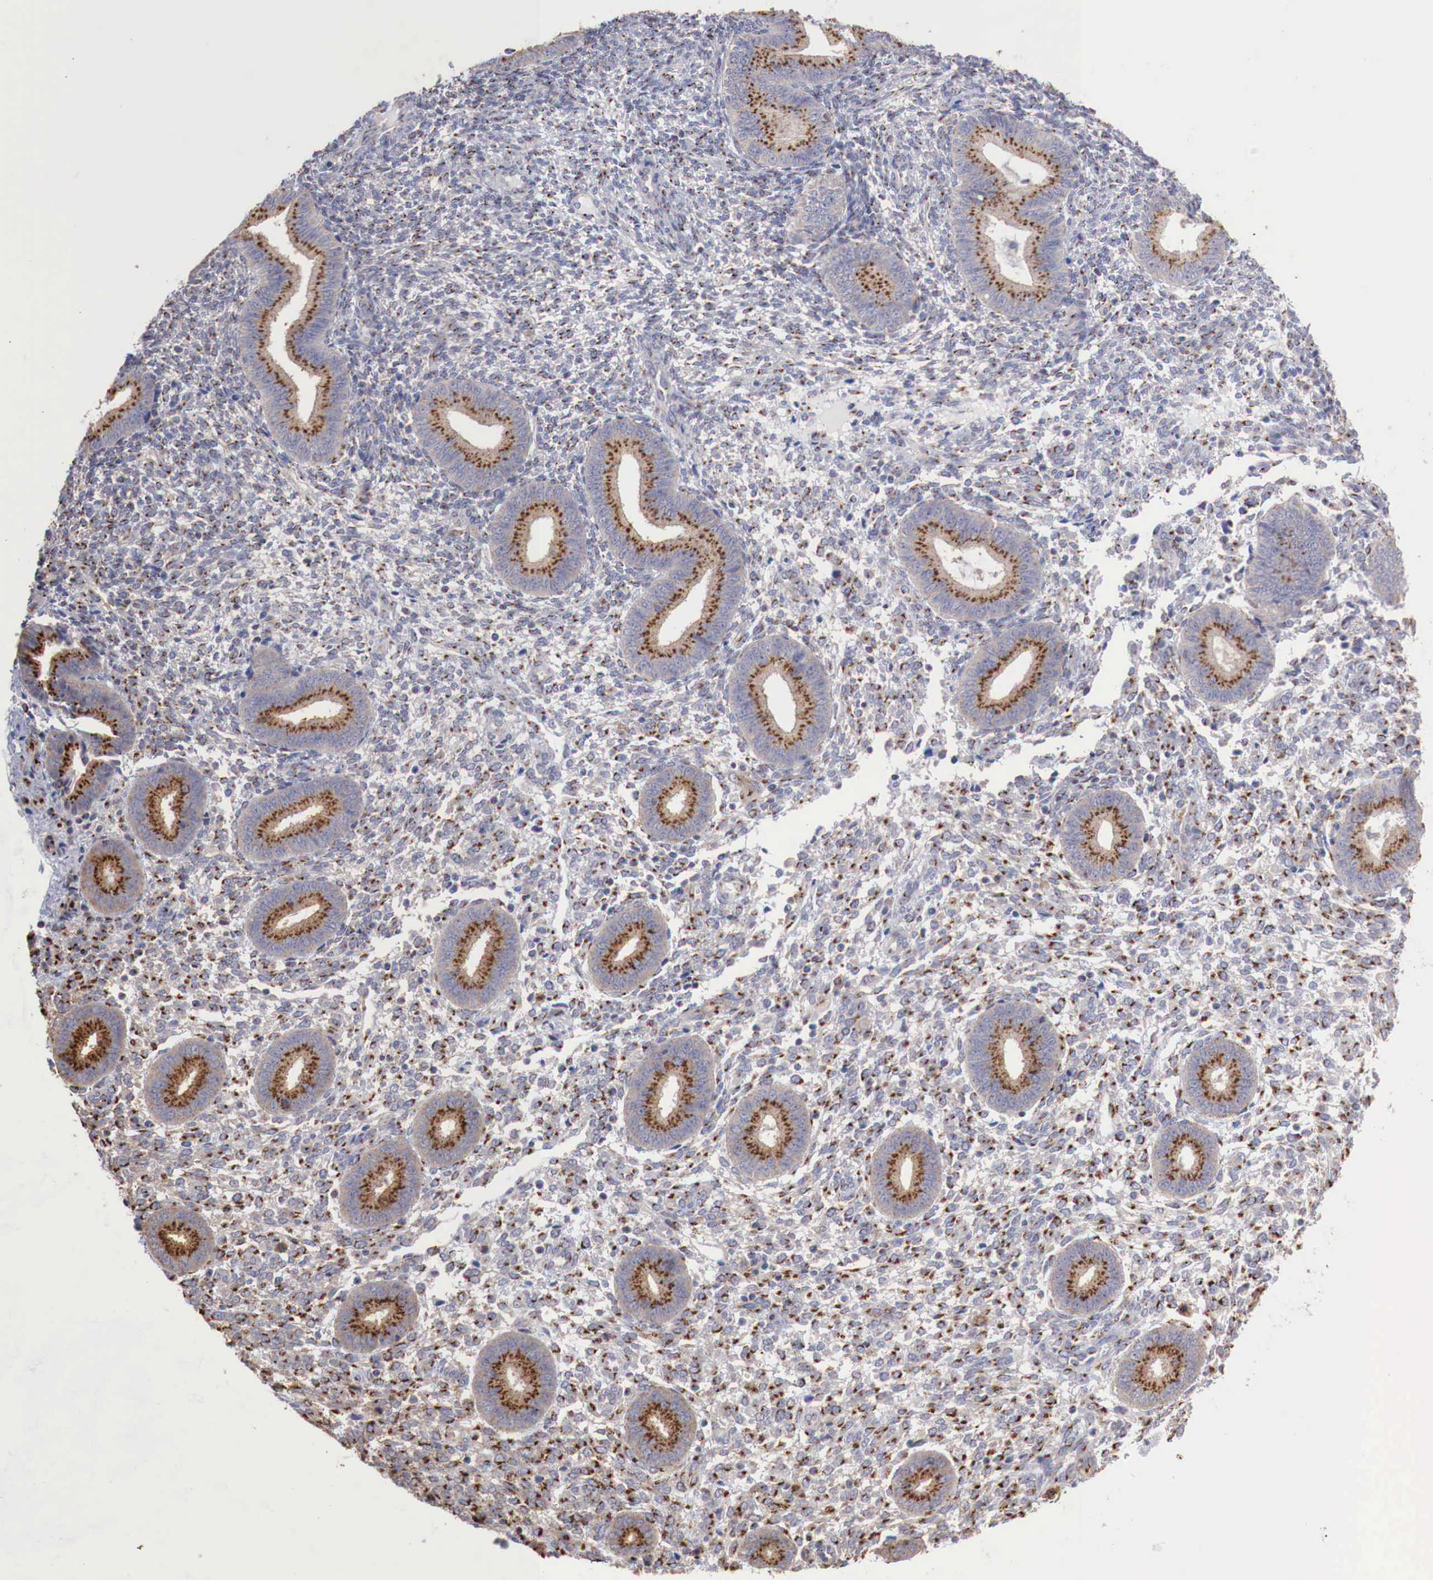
{"staining": {"intensity": "moderate", "quantity": ">75%", "location": "cytoplasmic/membranous"}, "tissue": "endometrium", "cell_type": "Cells in endometrial stroma", "image_type": "normal", "snomed": [{"axis": "morphology", "description": "Normal tissue, NOS"}, {"axis": "topography", "description": "Endometrium"}], "caption": "Endometrium was stained to show a protein in brown. There is medium levels of moderate cytoplasmic/membranous staining in about >75% of cells in endometrial stroma.", "gene": "SYAP1", "patient": {"sex": "female", "age": 35}}